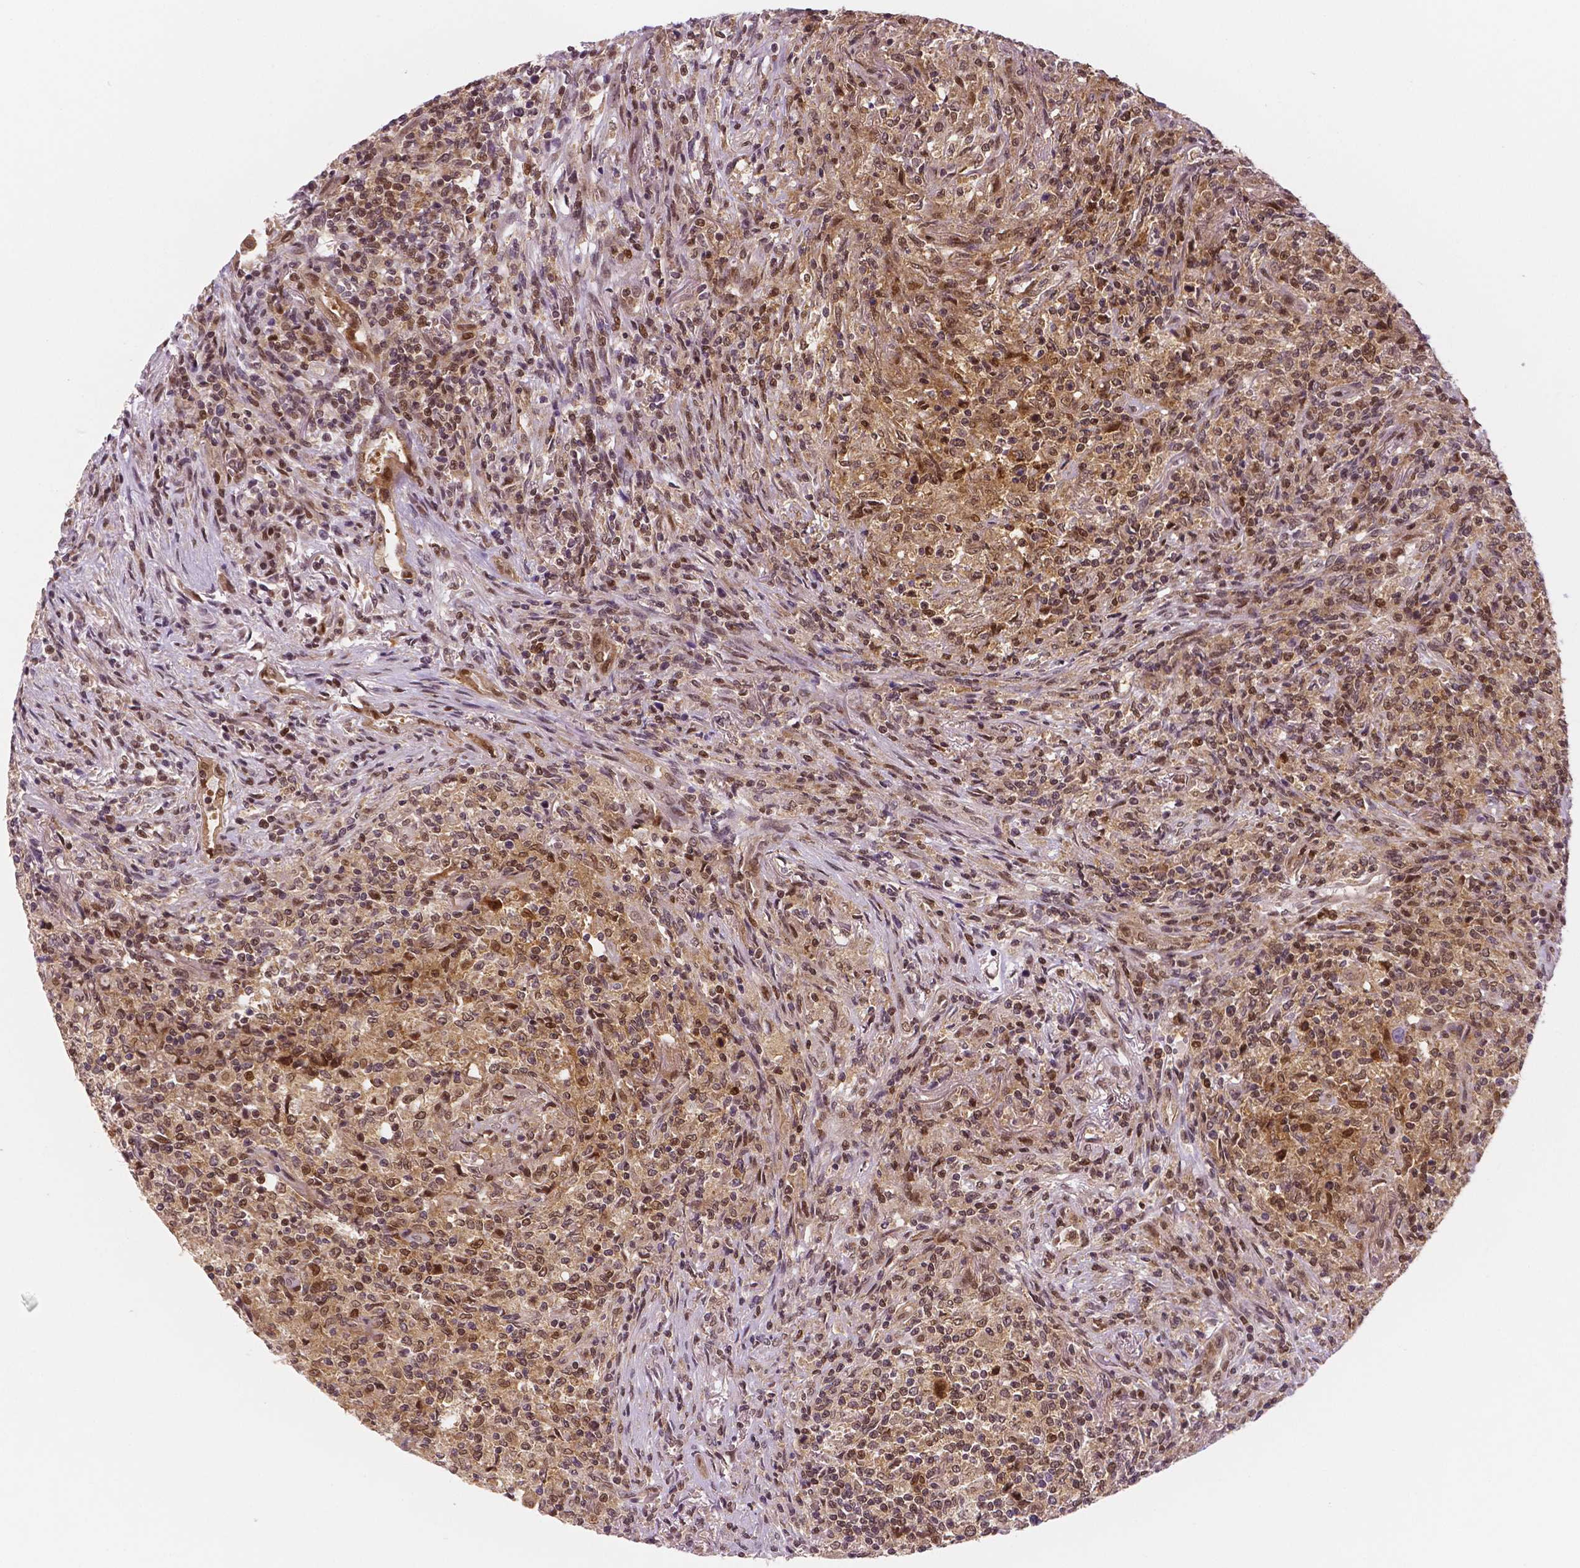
{"staining": {"intensity": "moderate", "quantity": ">75%", "location": "cytoplasmic/membranous,nuclear"}, "tissue": "lymphoma", "cell_type": "Tumor cells", "image_type": "cancer", "snomed": [{"axis": "morphology", "description": "Malignant lymphoma, non-Hodgkin's type, High grade"}, {"axis": "topography", "description": "Lung"}], "caption": "High-grade malignant lymphoma, non-Hodgkin's type stained with immunohistochemistry (IHC) displays moderate cytoplasmic/membranous and nuclear expression in approximately >75% of tumor cells.", "gene": "STAT3", "patient": {"sex": "male", "age": 79}}